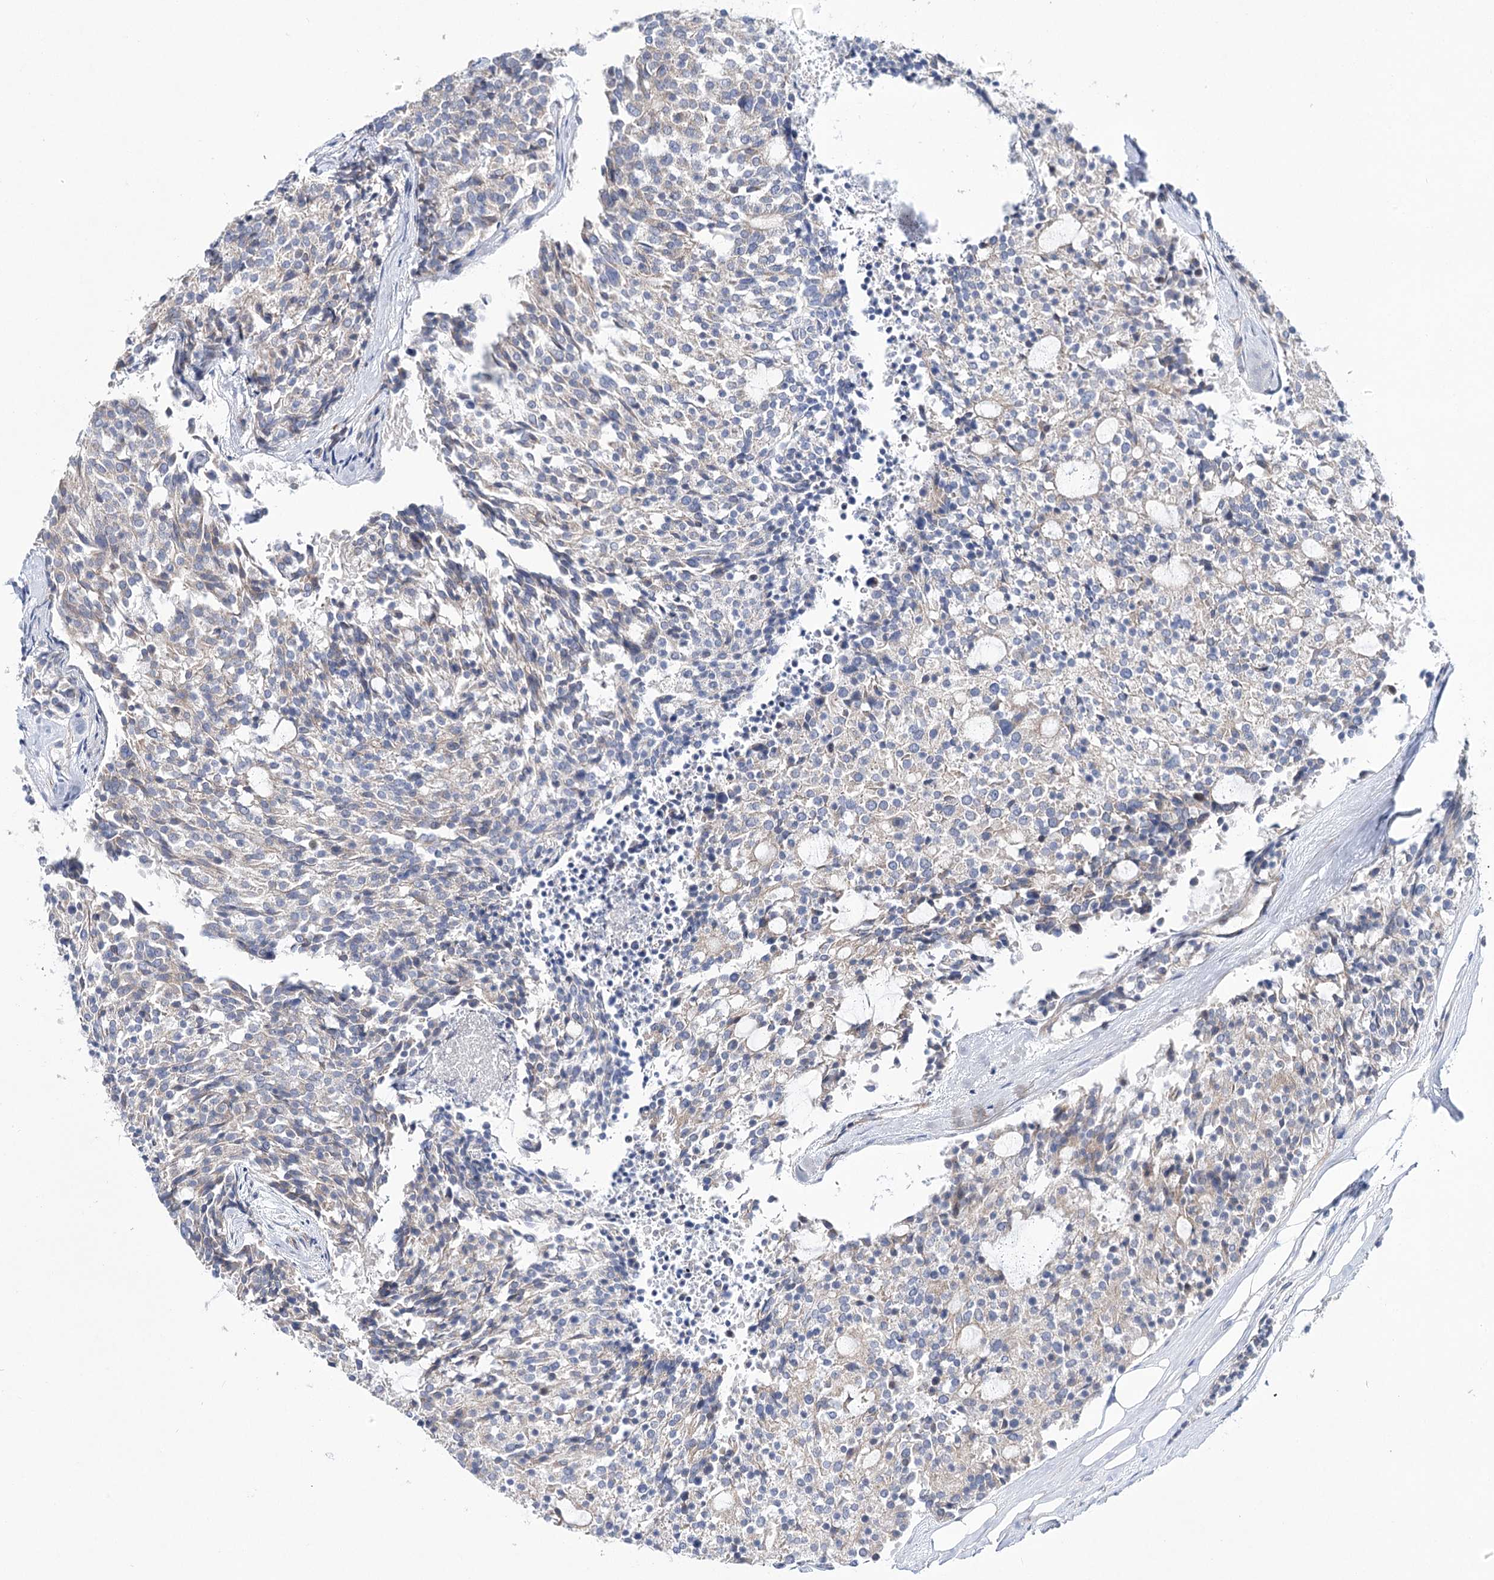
{"staining": {"intensity": "weak", "quantity": "<25%", "location": "cytoplasmic/membranous"}, "tissue": "carcinoid", "cell_type": "Tumor cells", "image_type": "cancer", "snomed": [{"axis": "morphology", "description": "Carcinoid, malignant, NOS"}, {"axis": "topography", "description": "Pancreas"}], "caption": "A micrograph of human carcinoid (malignant) is negative for staining in tumor cells.", "gene": "ARHGAP32", "patient": {"sex": "female", "age": 54}}